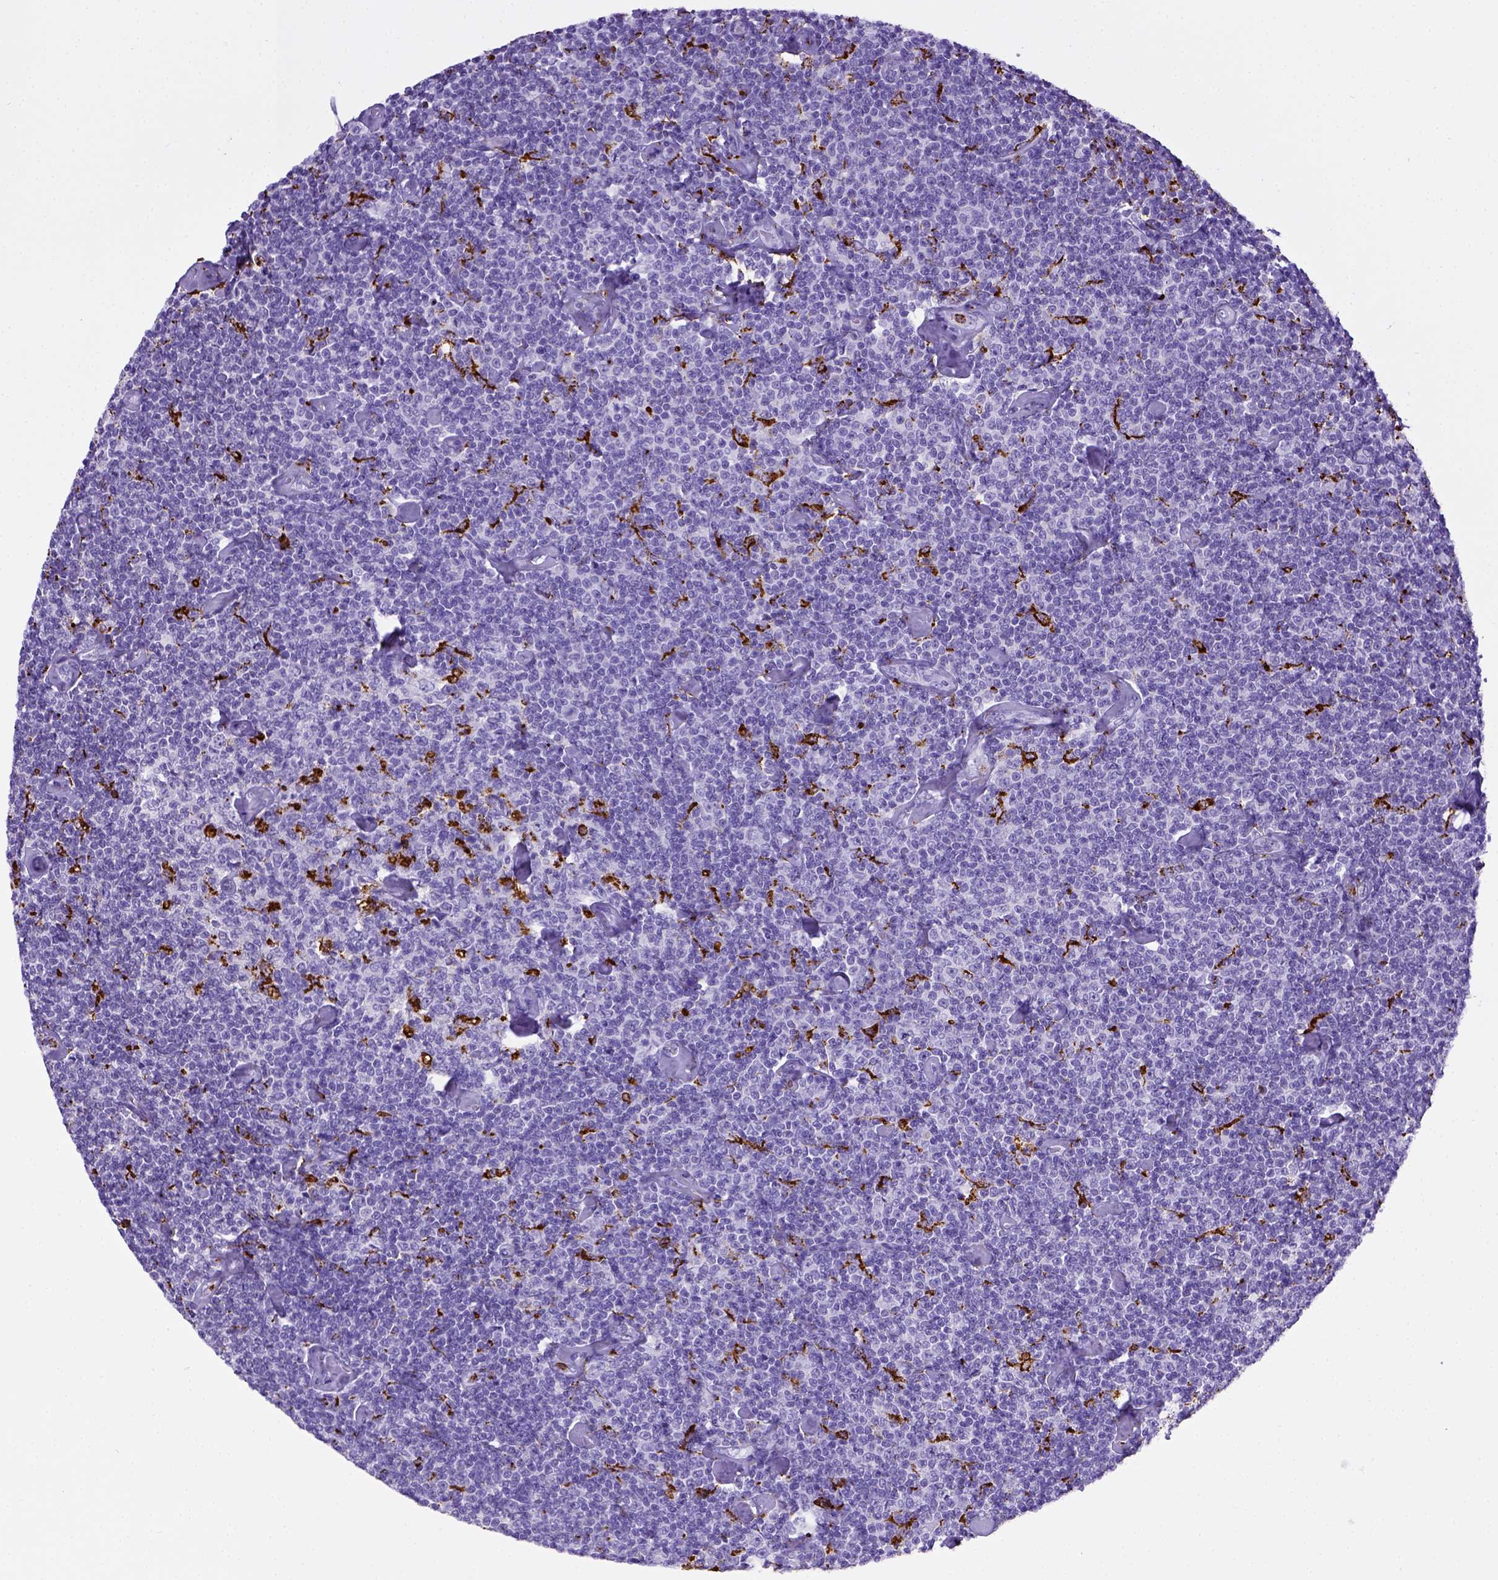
{"staining": {"intensity": "negative", "quantity": "none", "location": "none"}, "tissue": "lymphoma", "cell_type": "Tumor cells", "image_type": "cancer", "snomed": [{"axis": "morphology", "description": "Malignant lymphoma, non-Hodgkin's type, Low grade"}, {"axis": "topography", "description": "Lymph node"}], "caption": "This is an immunohistochemistry photomicrograph of lymphoma. There is no expression in tumor cells.", "gene": "CD68", "patient": {"sex": "male", "age": 81}}